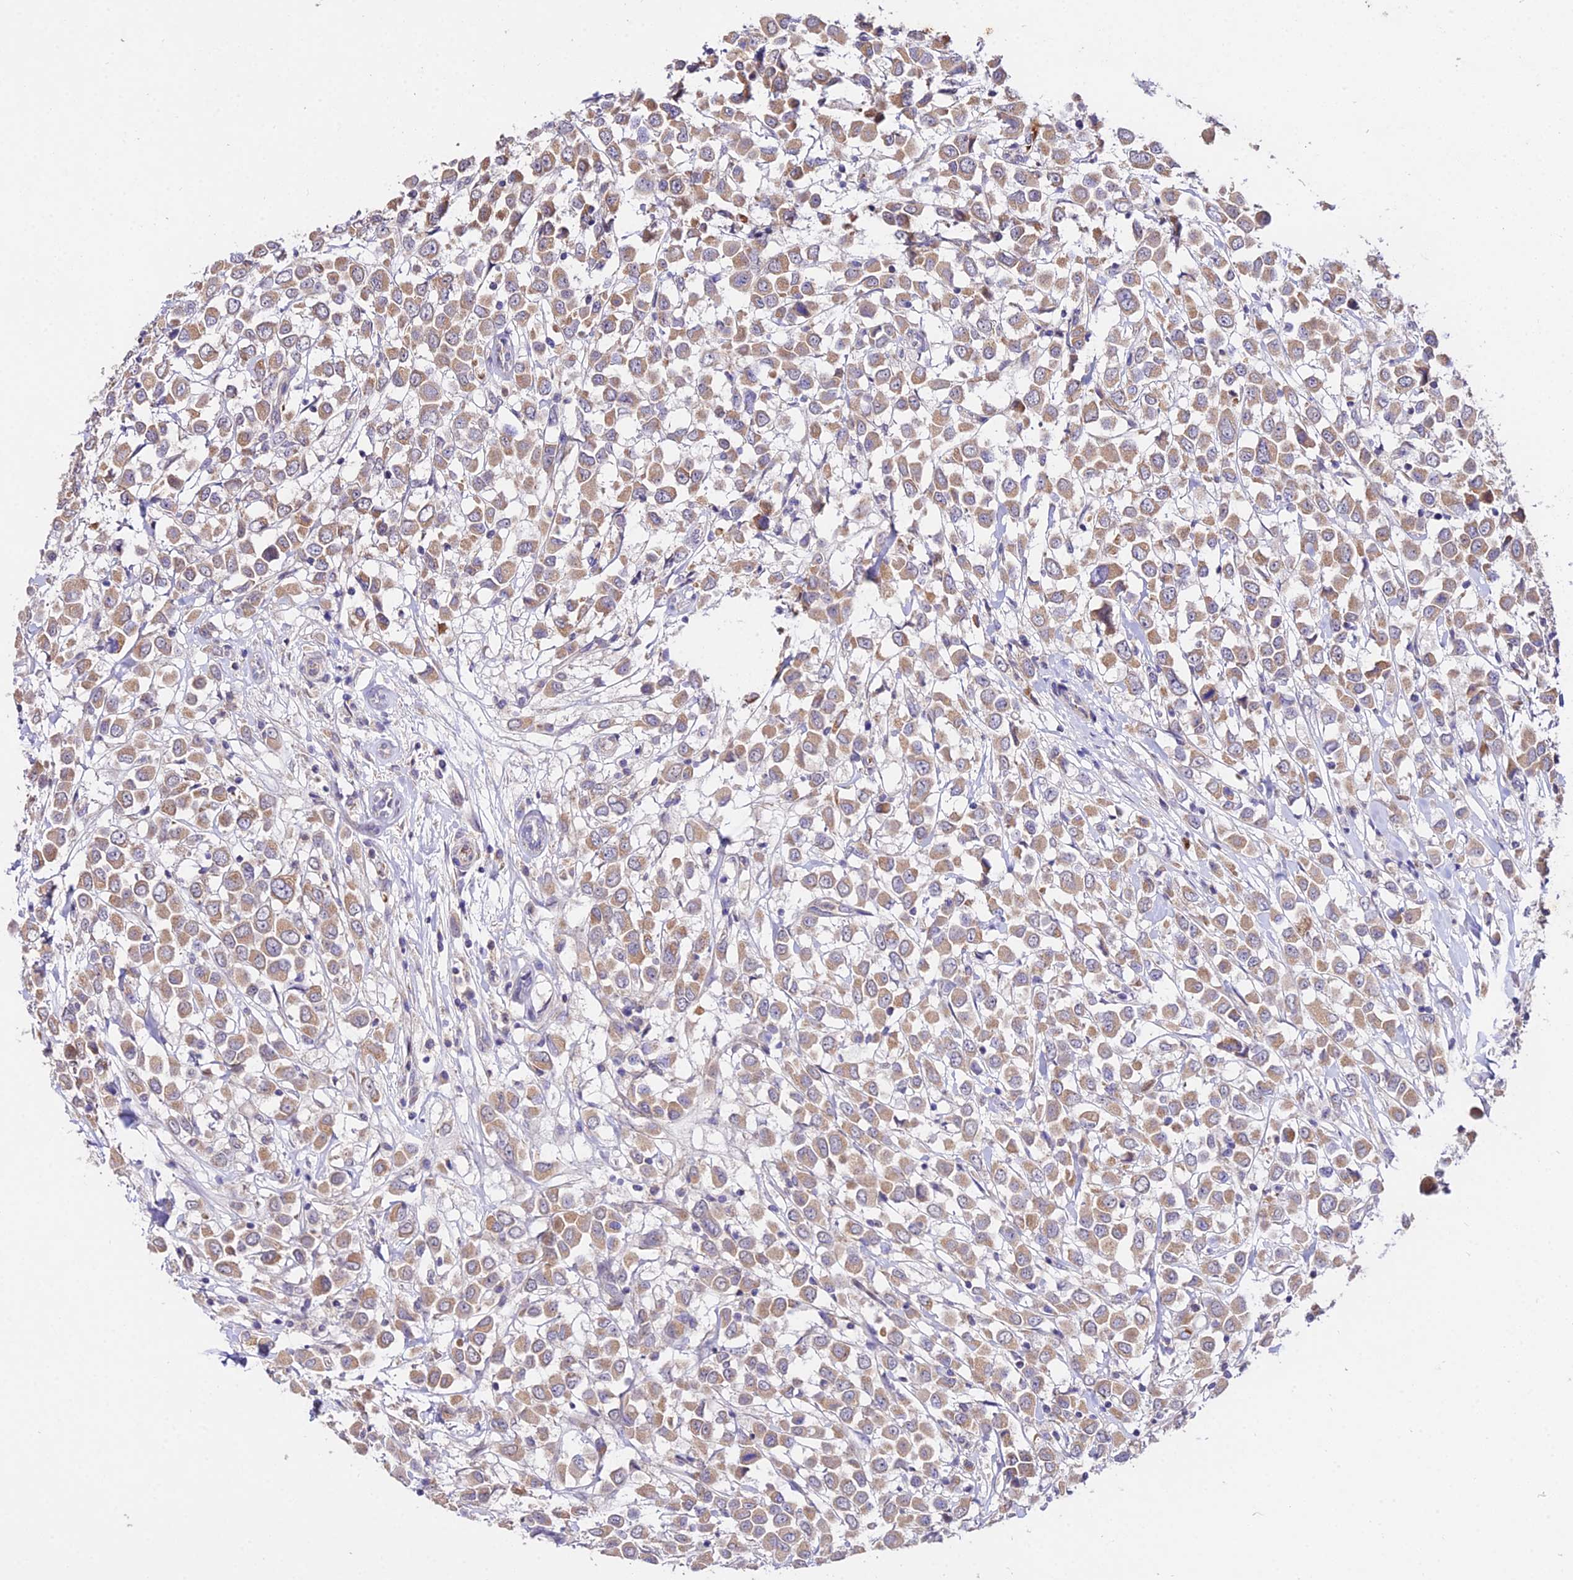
{"staining": {"intensity": "moderate", "quantity": ">75%", "location": "cytoplasmic/membranous"}, "tissue": "breast cancer", "cell_type": "Tumor cells", "image_type": "cancer", "snomed": [{"axis": "morphology", "description": "Duct carcinoma"}, {"axis": "topography", "description": "Breast"}], "caption": "About >75% of tumor cells in breast intraductal carcinoma demonstrate moderate cytoplasmic/membranous protein positivity as visualized by brown immunohistochemical staining.", "gene": "WDR5B", "patient": {"sex": "female", "age": 61}}